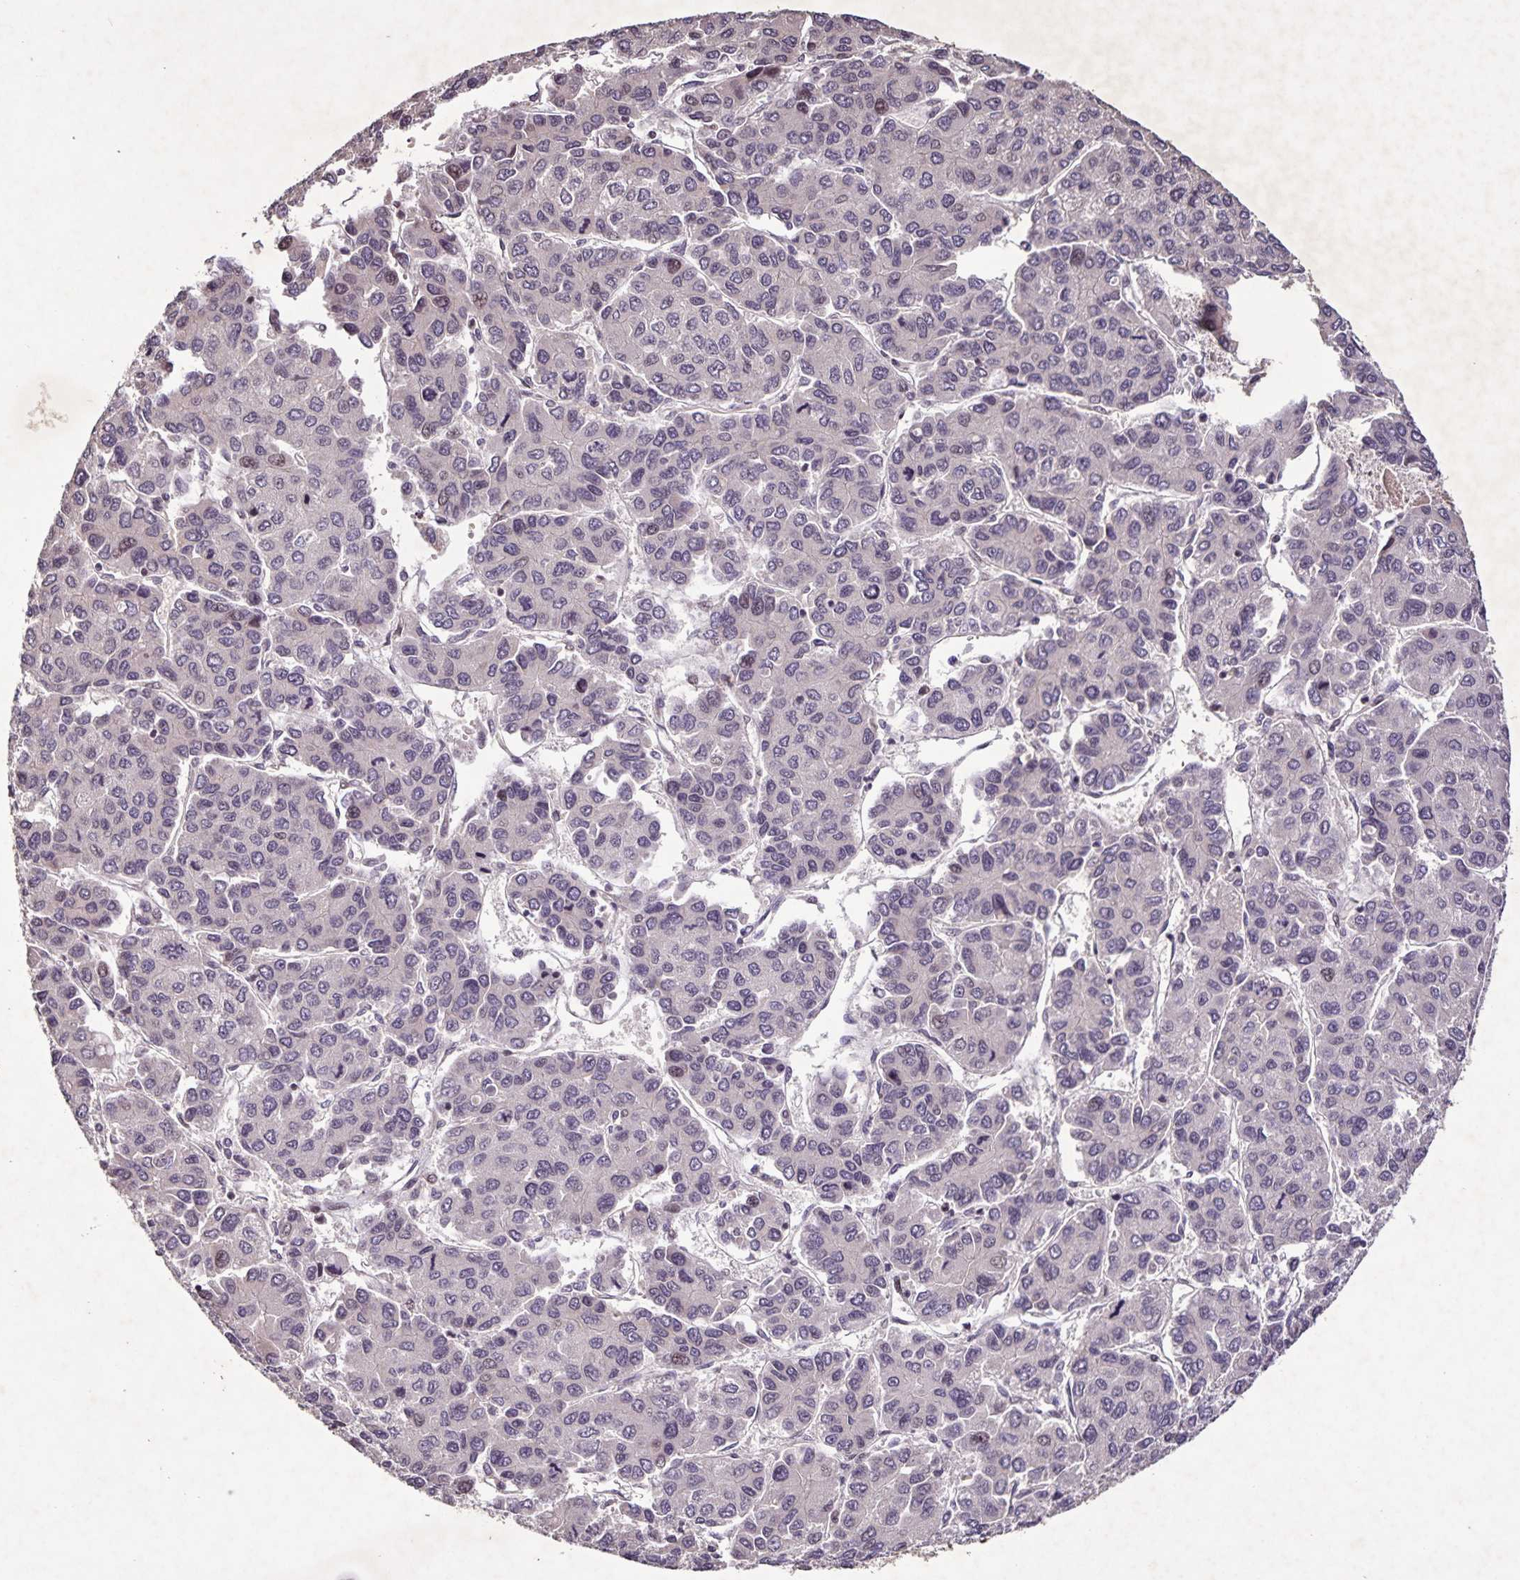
{"staining": {"intensity": "weak", "quantity": "<25%", "location": "nuclear"}, "tissue": "liver cancer", "cell_type": "Tumor cells", "image_type": "cancer", "snomed": [{"axis": "morphology", "description": "Carcinoma, Hepatocellular, NOS"}, {"axis": "topography", "description": "Liver"}], "caption": "There is no significant positivity in tumor cells of liver cancer.", "gene": "GDF2", "patient": {"sex": "female", "age": 66}}